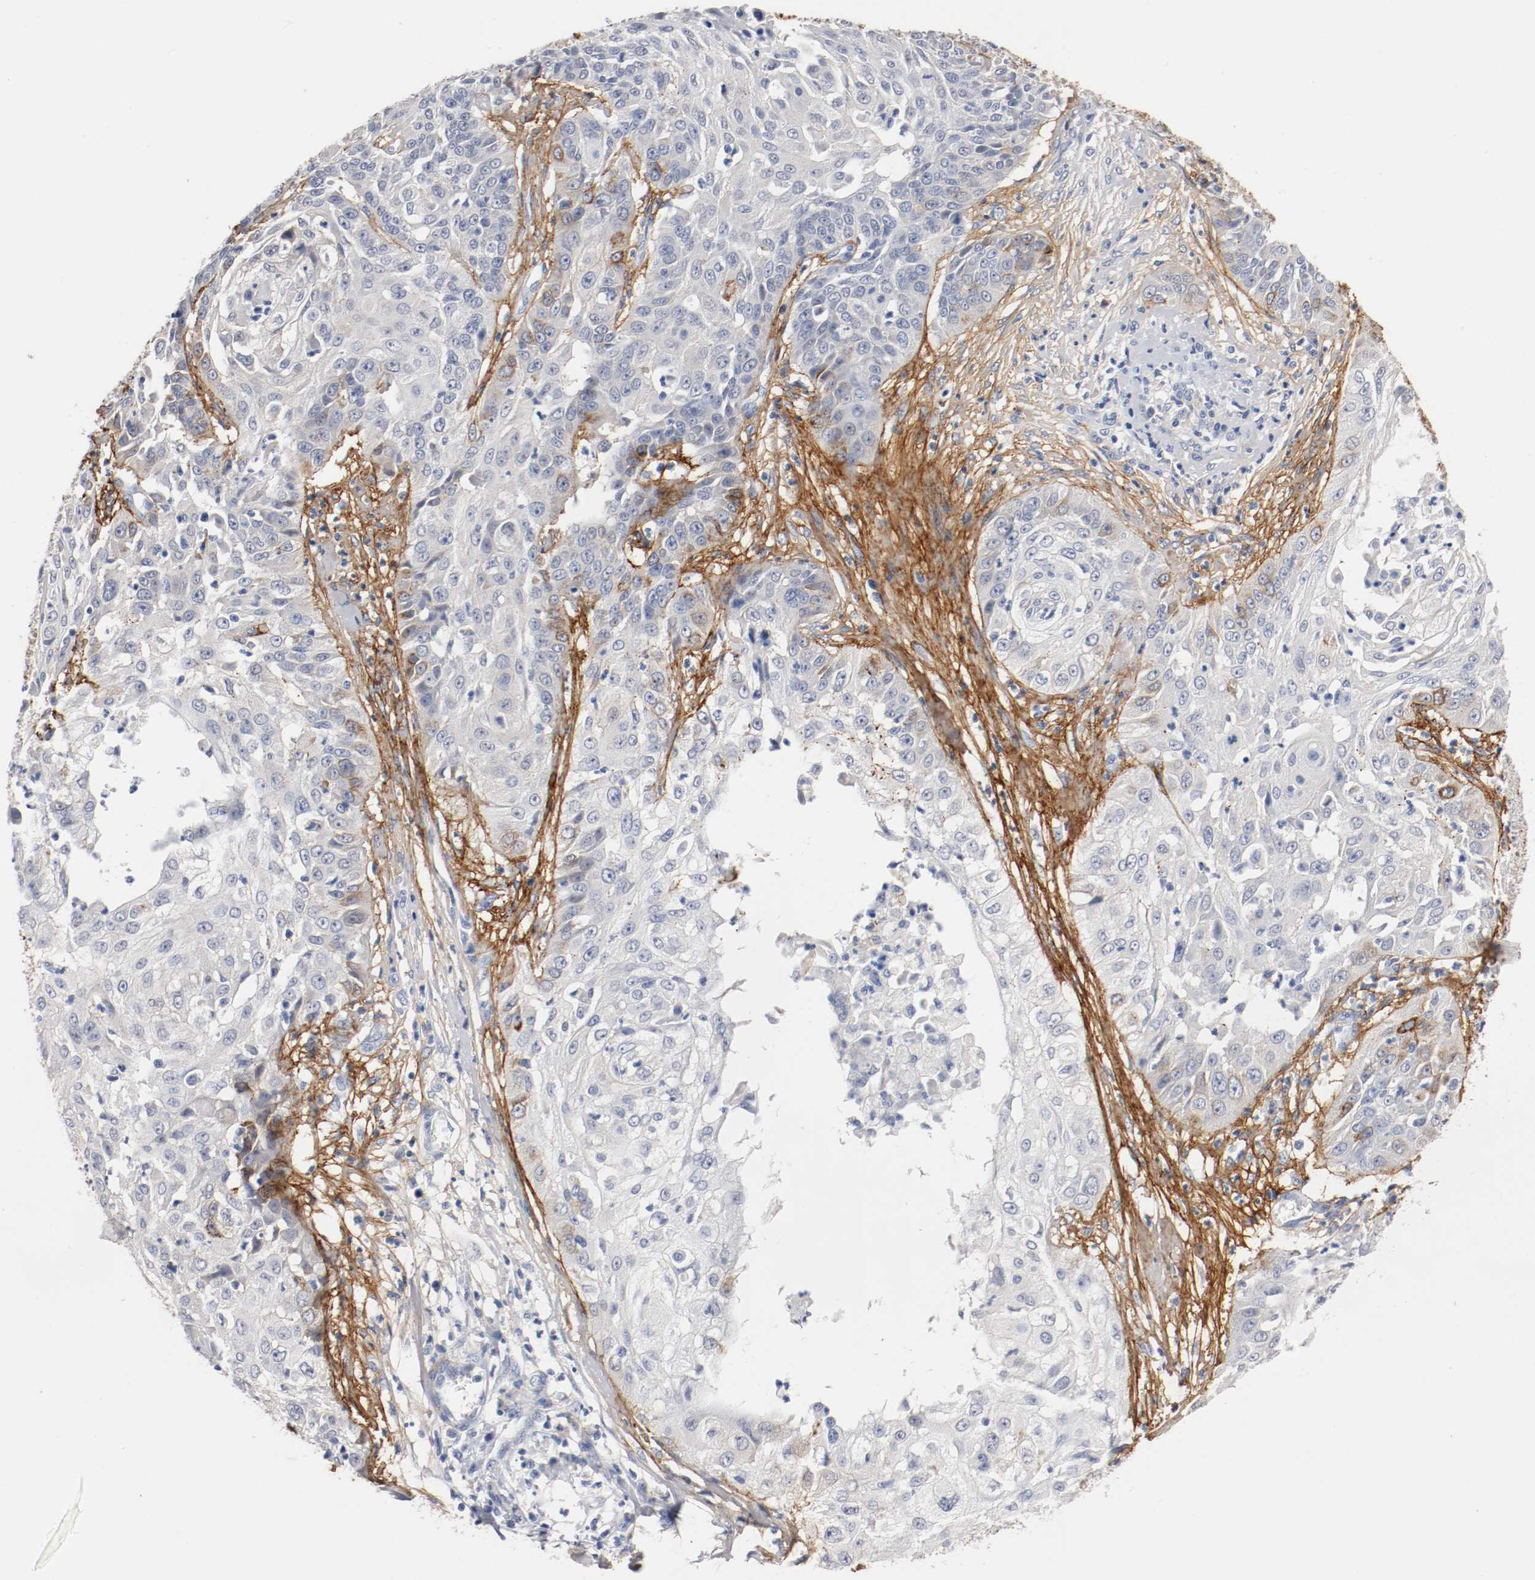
{"staining": {"intensity": "weak", "quantity": "<25%", "location": "cytoplasmic/membranous"}, "tissue": "cervical cancer", "cell_type": "Tumor cells", "image_type": "cancer", "snomed": [{"axis": "morphology", "description": "Squamous cell carcinoma, NOS"}, {"axis": "topography", "description": "Cervix"}], "caption": "Immunohistochemical staining of cervical cancer (squamous cell carcinoma) shows no significant expression in tumor cells.", "gene": "TNC", "patient": {"sex": "female", "age": 64}}